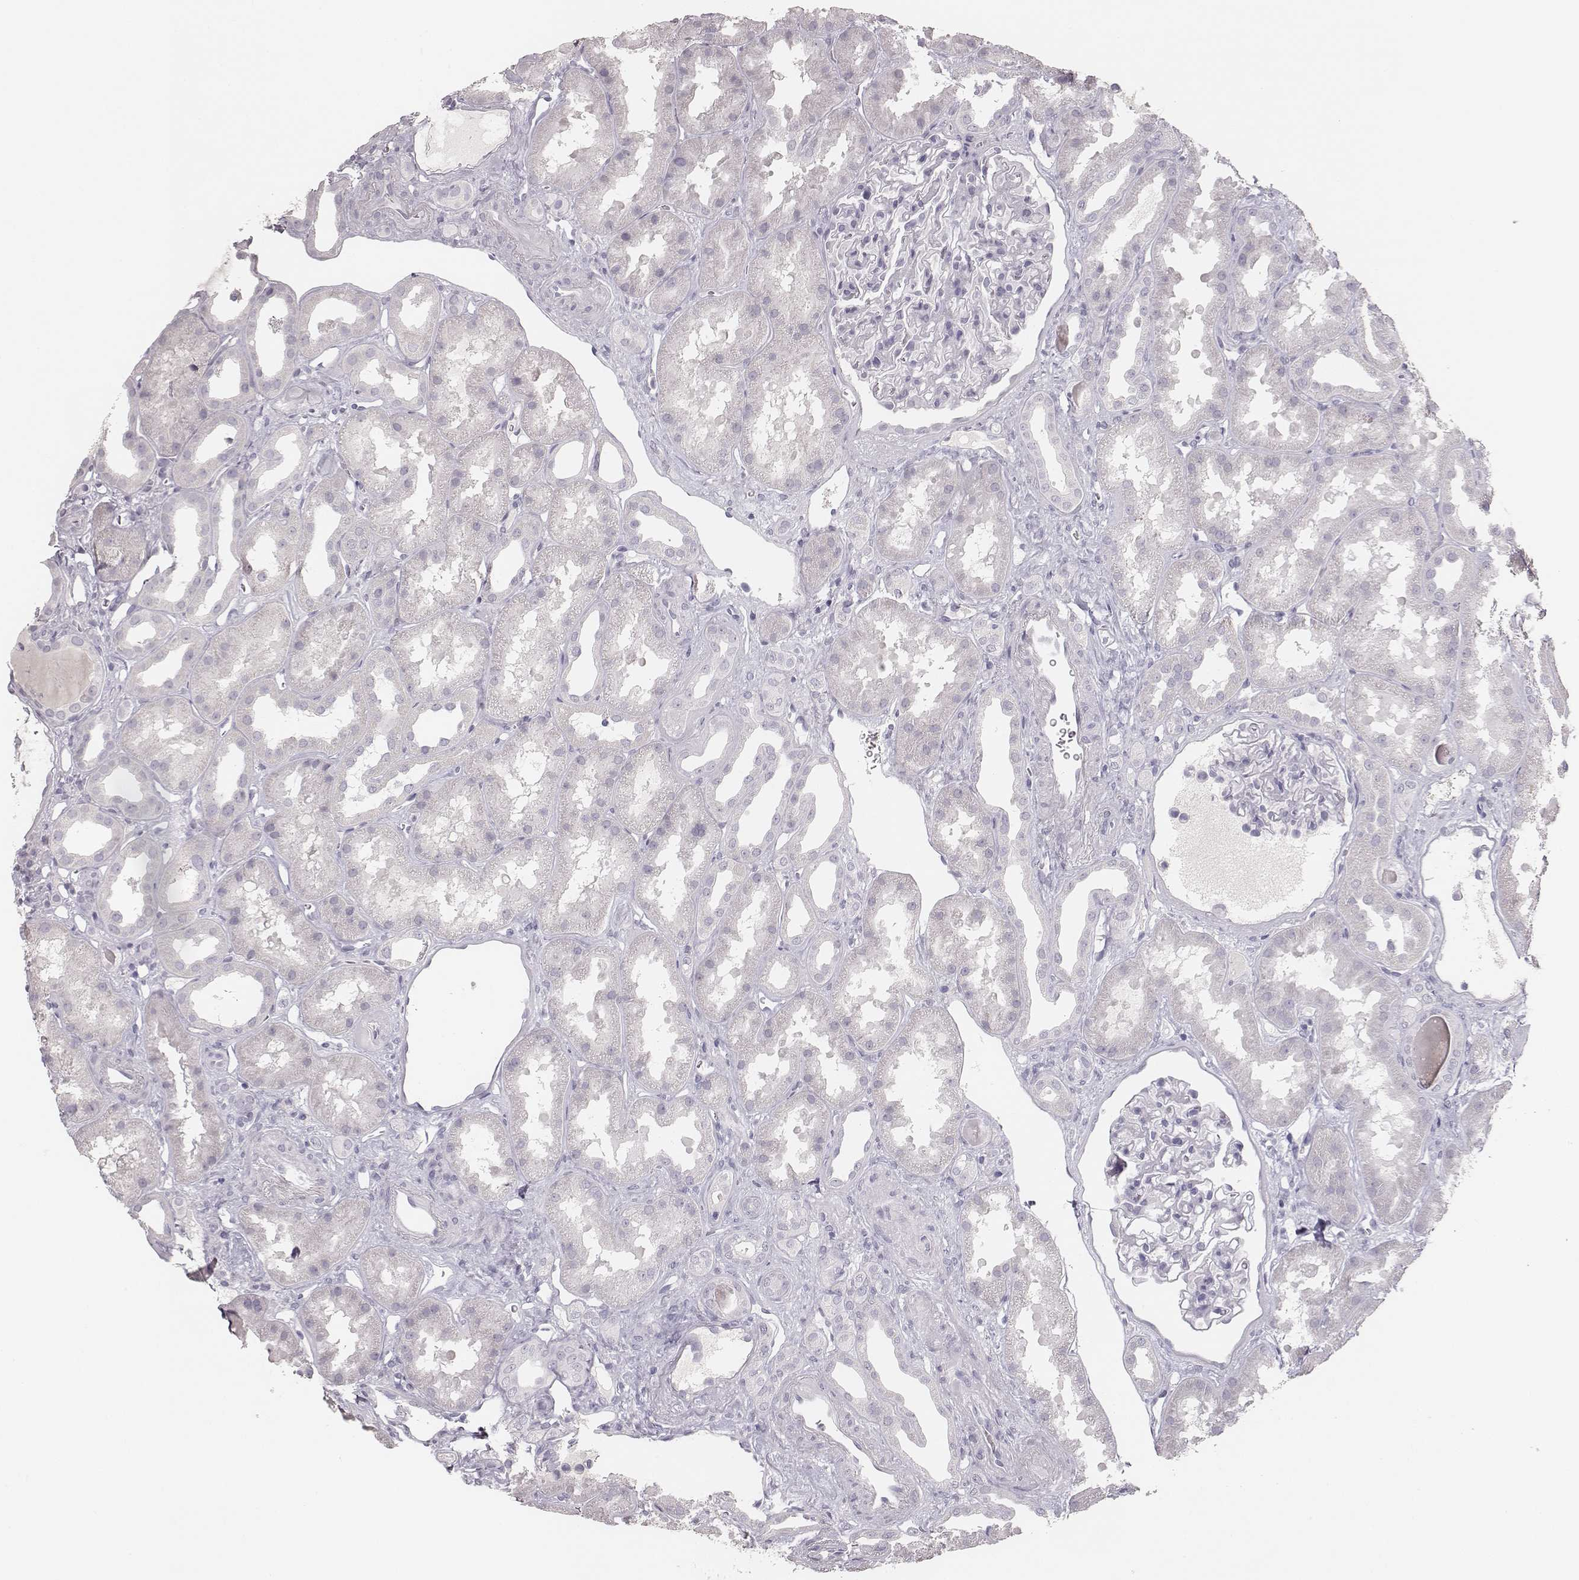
{"staining": {"intensity": "negative", "quantity": "none", "location": "none"}, "tissue": "kidney", "cell_type": "Cells in glomeruli", "image_type": "normal", "snomed": [{"axis": "morphology", "description": "Normal tissue, NOS"}, {"axis": "topography", "description": "Kidney"}], "caption": "This is an immunohistochemistry histopathology image of normal human kidney. There is no positivity in cells in glomeruli.", "gene": "MYH6", "patient": {"sex": "male", "age": 61}}